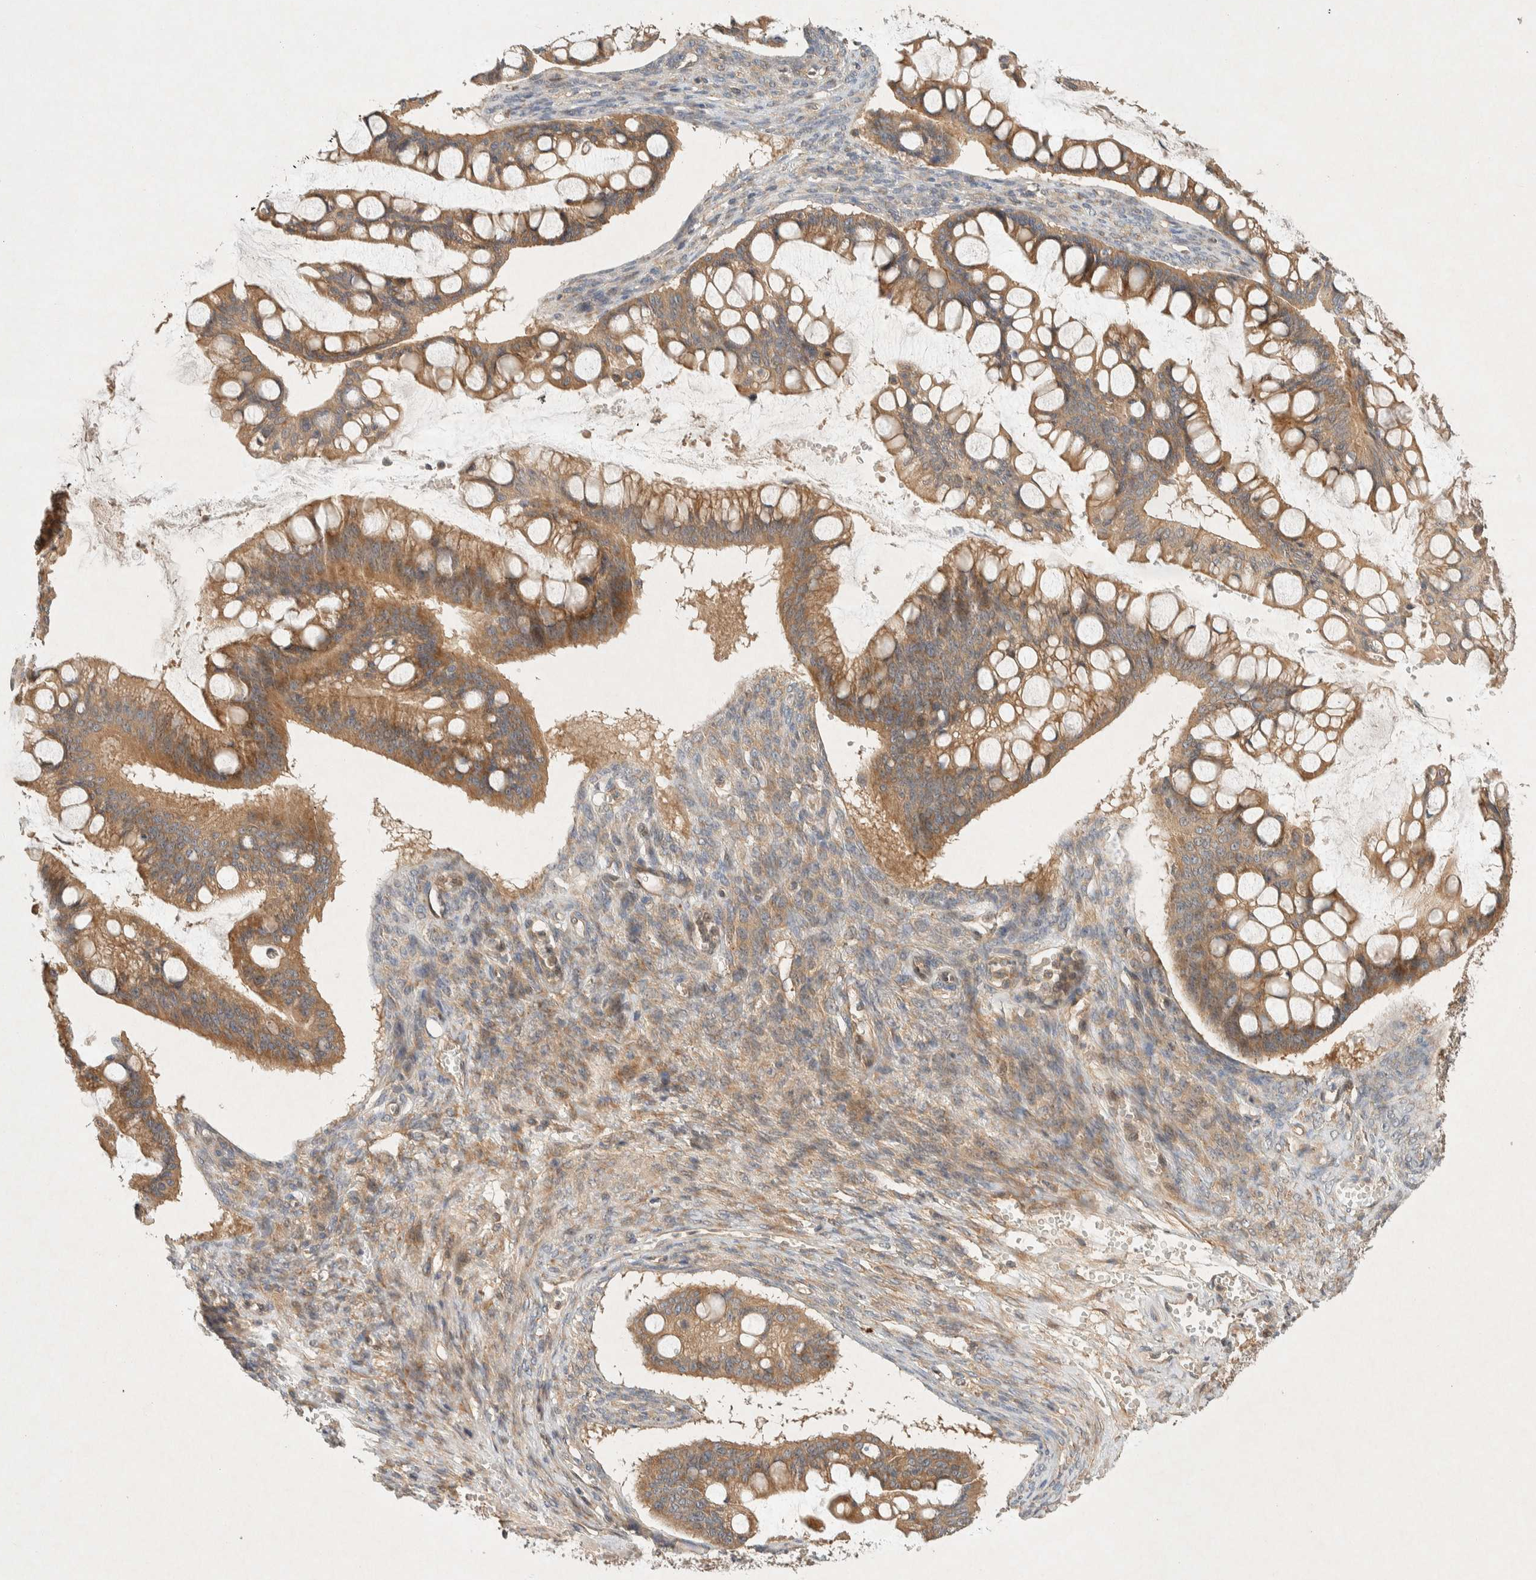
{"staining": {"intensity": "moderate", "quantity": ">75%", "location": "cytoplasmic/membranous"}, "tissue": "ovarian cancer", "cell_type": "Tumor cells", "image_type": "cancer", "snomed": [{"axis": "morphology", "description": "Cystadenocarcinoma, mucinous, NOS"}, {"axis": "topography", "description": "Ovary"}], "caption": "Protein staining by immunohistochemistry exhibits moderate cytoplasmic/membranous expression in approximately >75% of tumor cells in ovarian mucinous cystadenocarcinoma.", "gene": "PXK", "patient": {"sex": "female", "age": 73}}